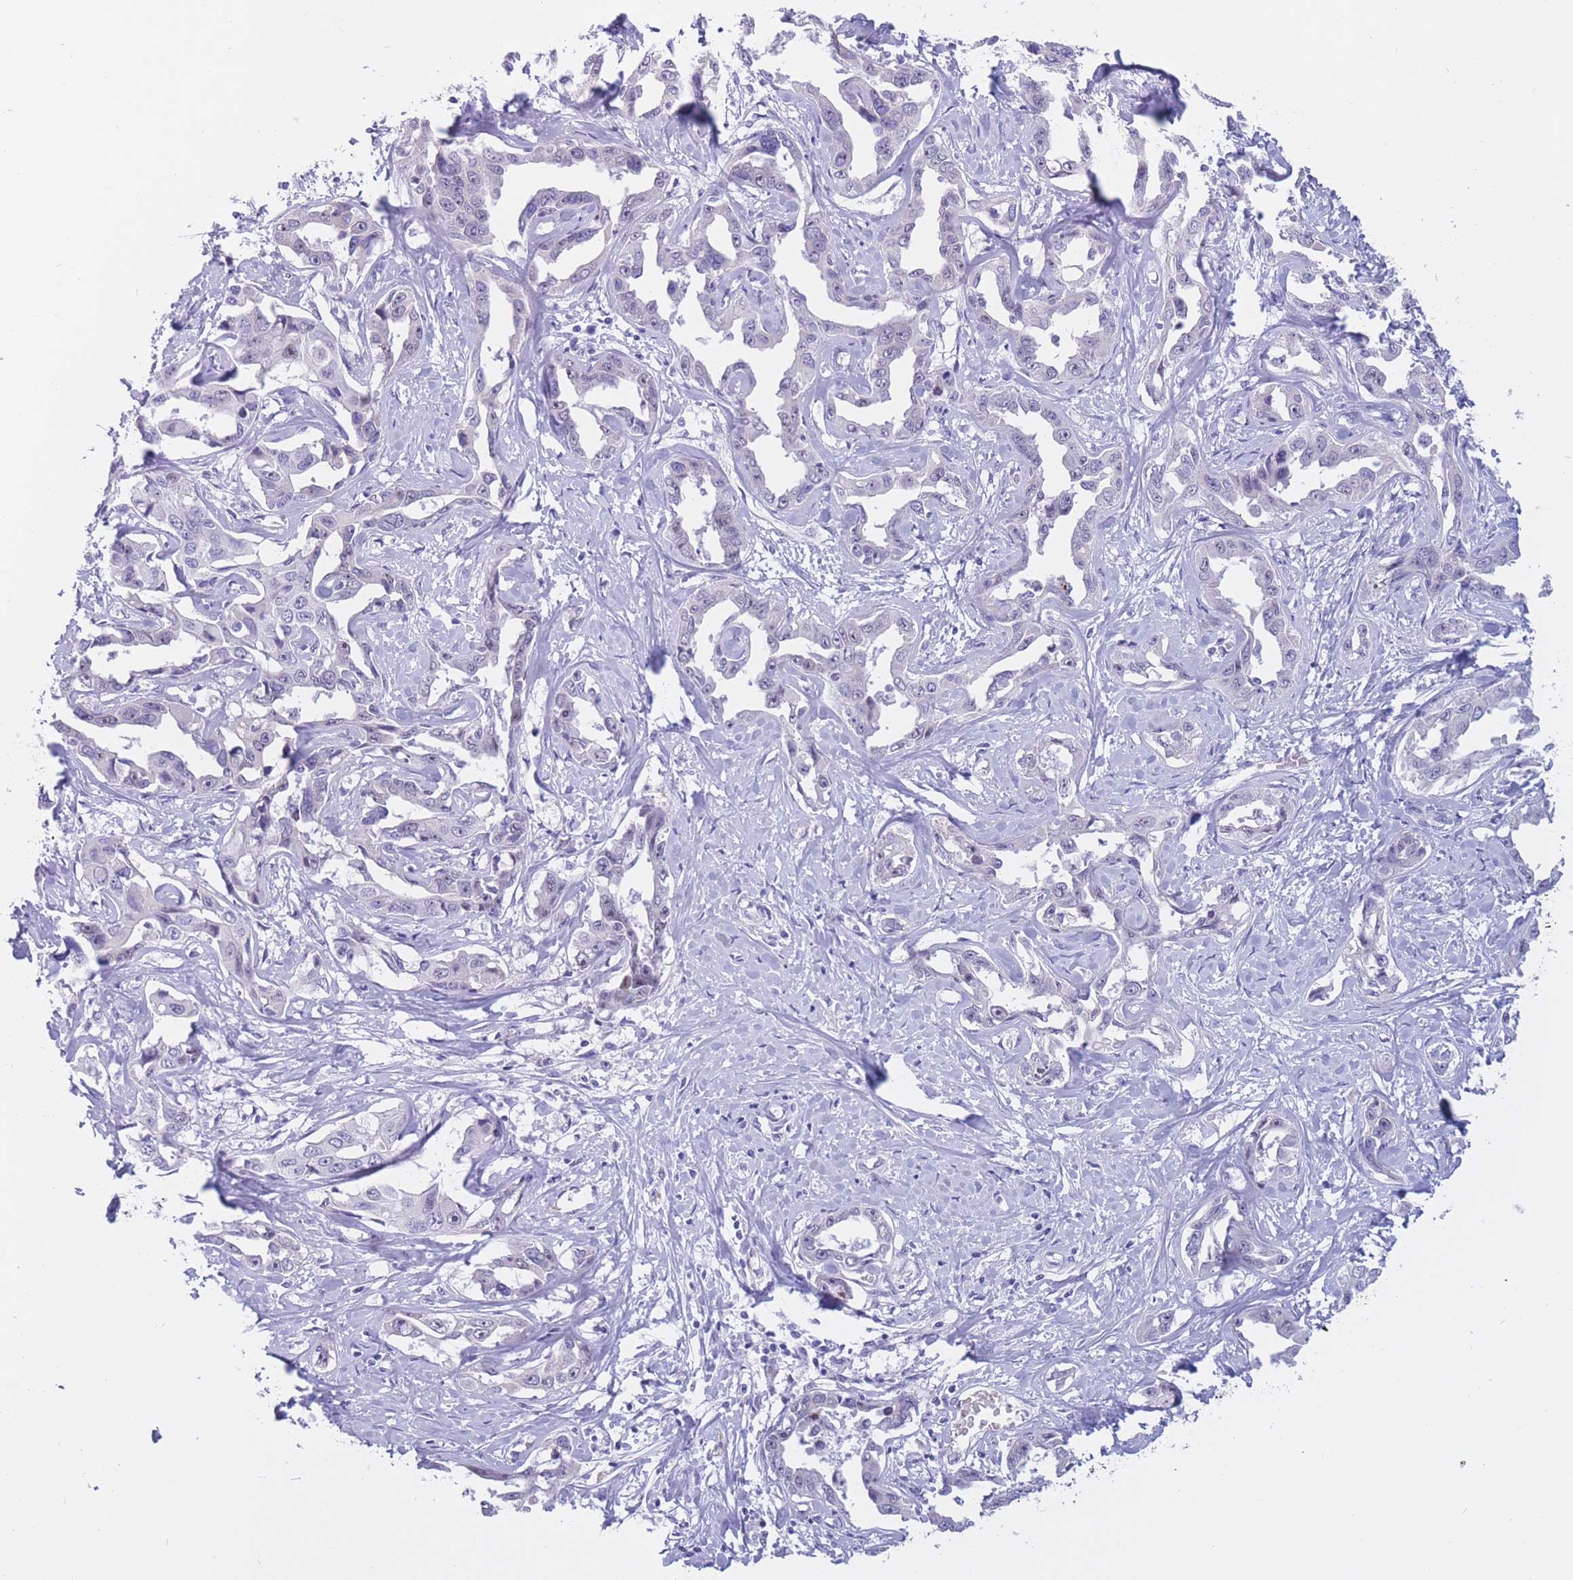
{"staining": {"intensity": "negative", "quantity": "none", "location": "none"}, "tissue": "liver cancer", "cell_type": "Tumor cells", "image_type": "cancer", "snomed": [{"axis": "morphology", "description": "Cholangiocarcinoma"}, {"axis": "topography", "description": "Liver"}], "caption": "A high-resolution photomicrograph shows IHC staining of liver cholangiocarcinoma, which exhibits no significant staining in tumor cells.", "gene": "BOP1", "patient": {"sex": "male", "age": 59}}